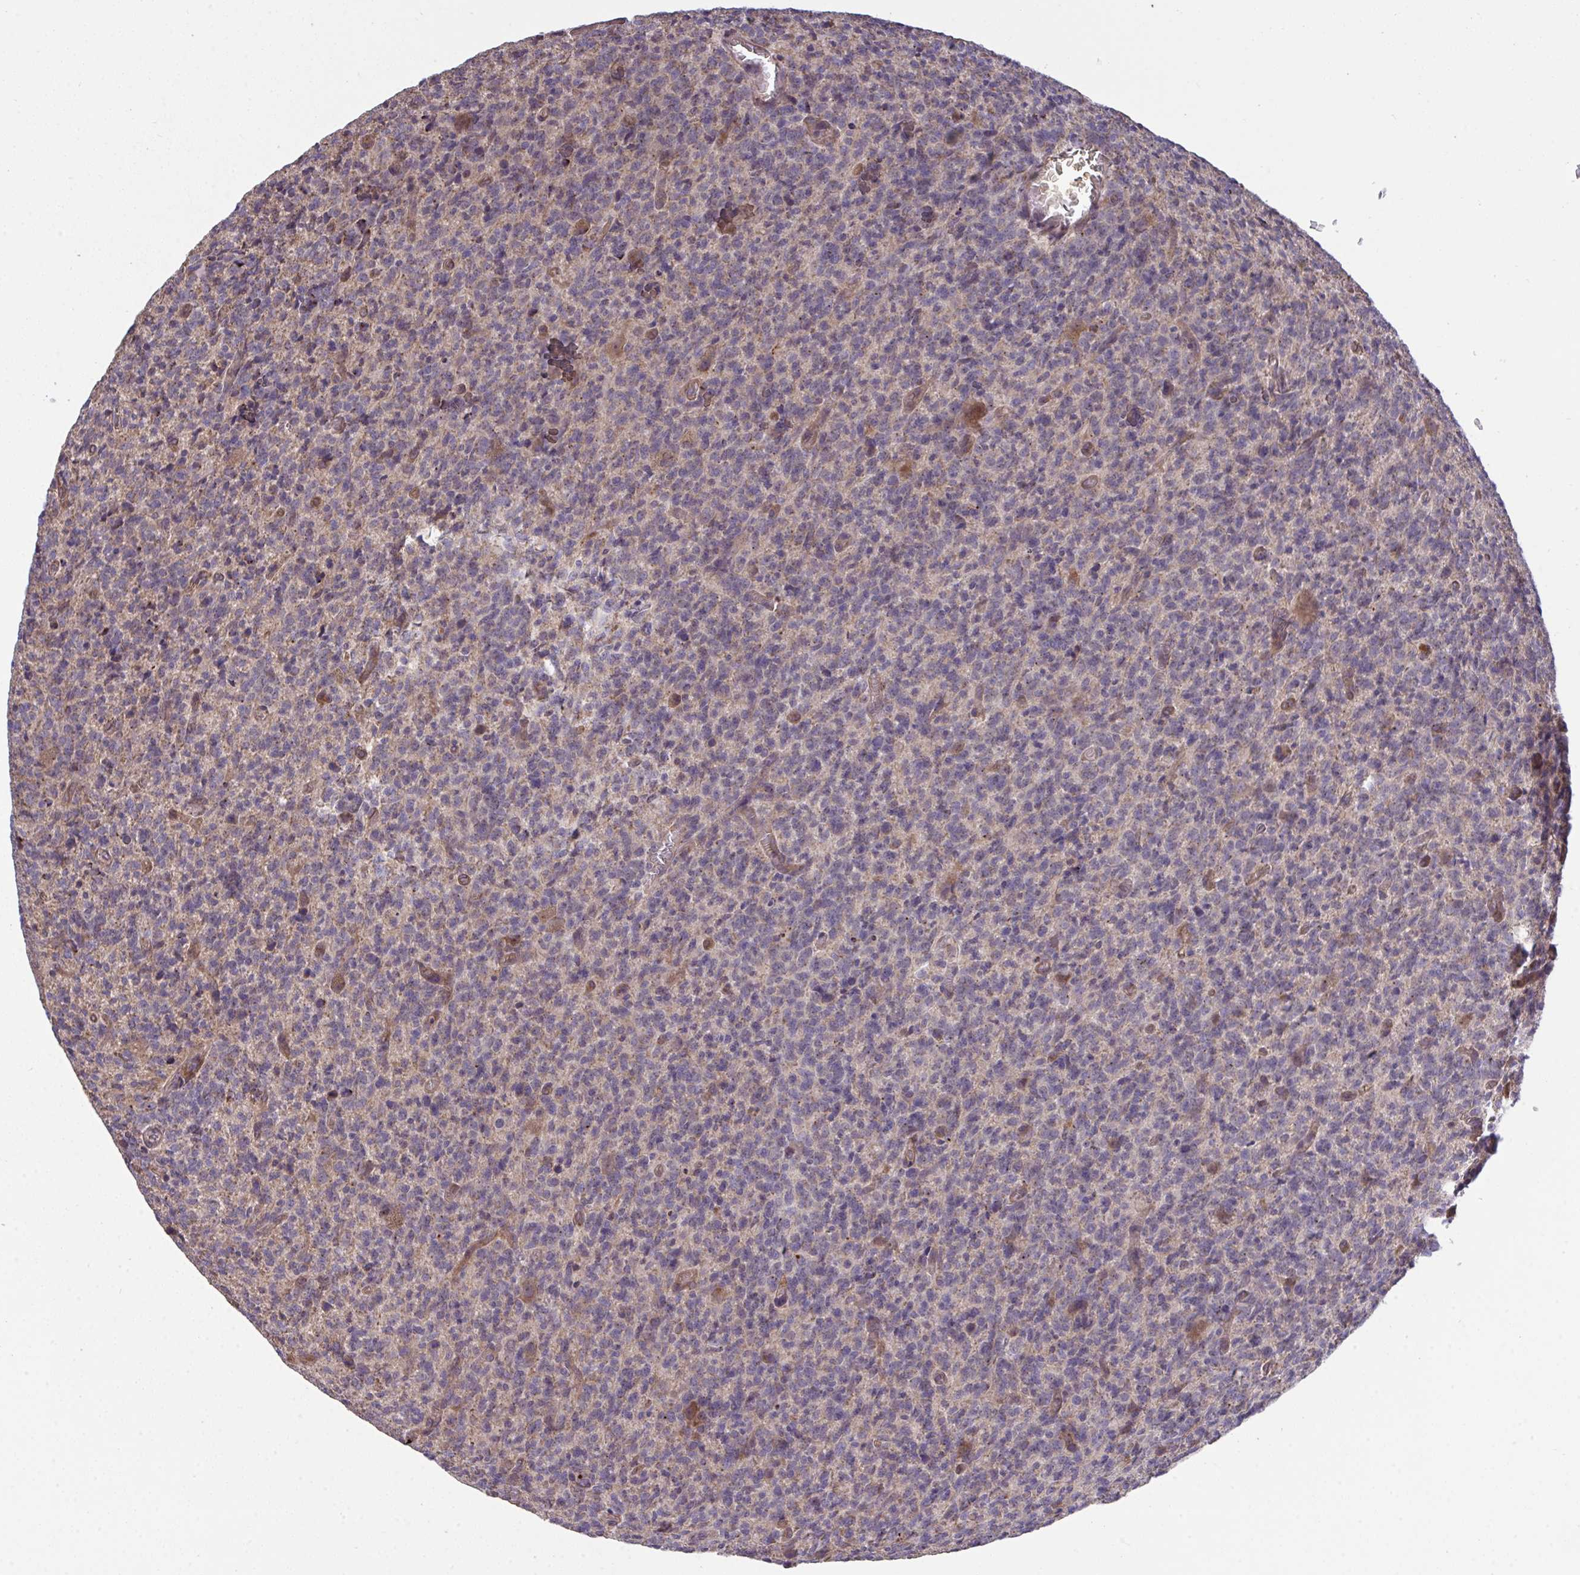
{"staining": {"intensity": "negative", "quantity": "none", "location": "none"}, "tissue": "glioma", "cell_type": "Tumor cells", "image_type": "cancer", "snomed": [{"axis": "morphology", "description": "Glioma, malignant, High grade"}, {"axis": "topography", "description": "Brain"}], "caption": "Tumor cells are negative for protein expression in human glioma.", "gene": "PPM1H", "patient": {"sex": "male", "age": 76}}